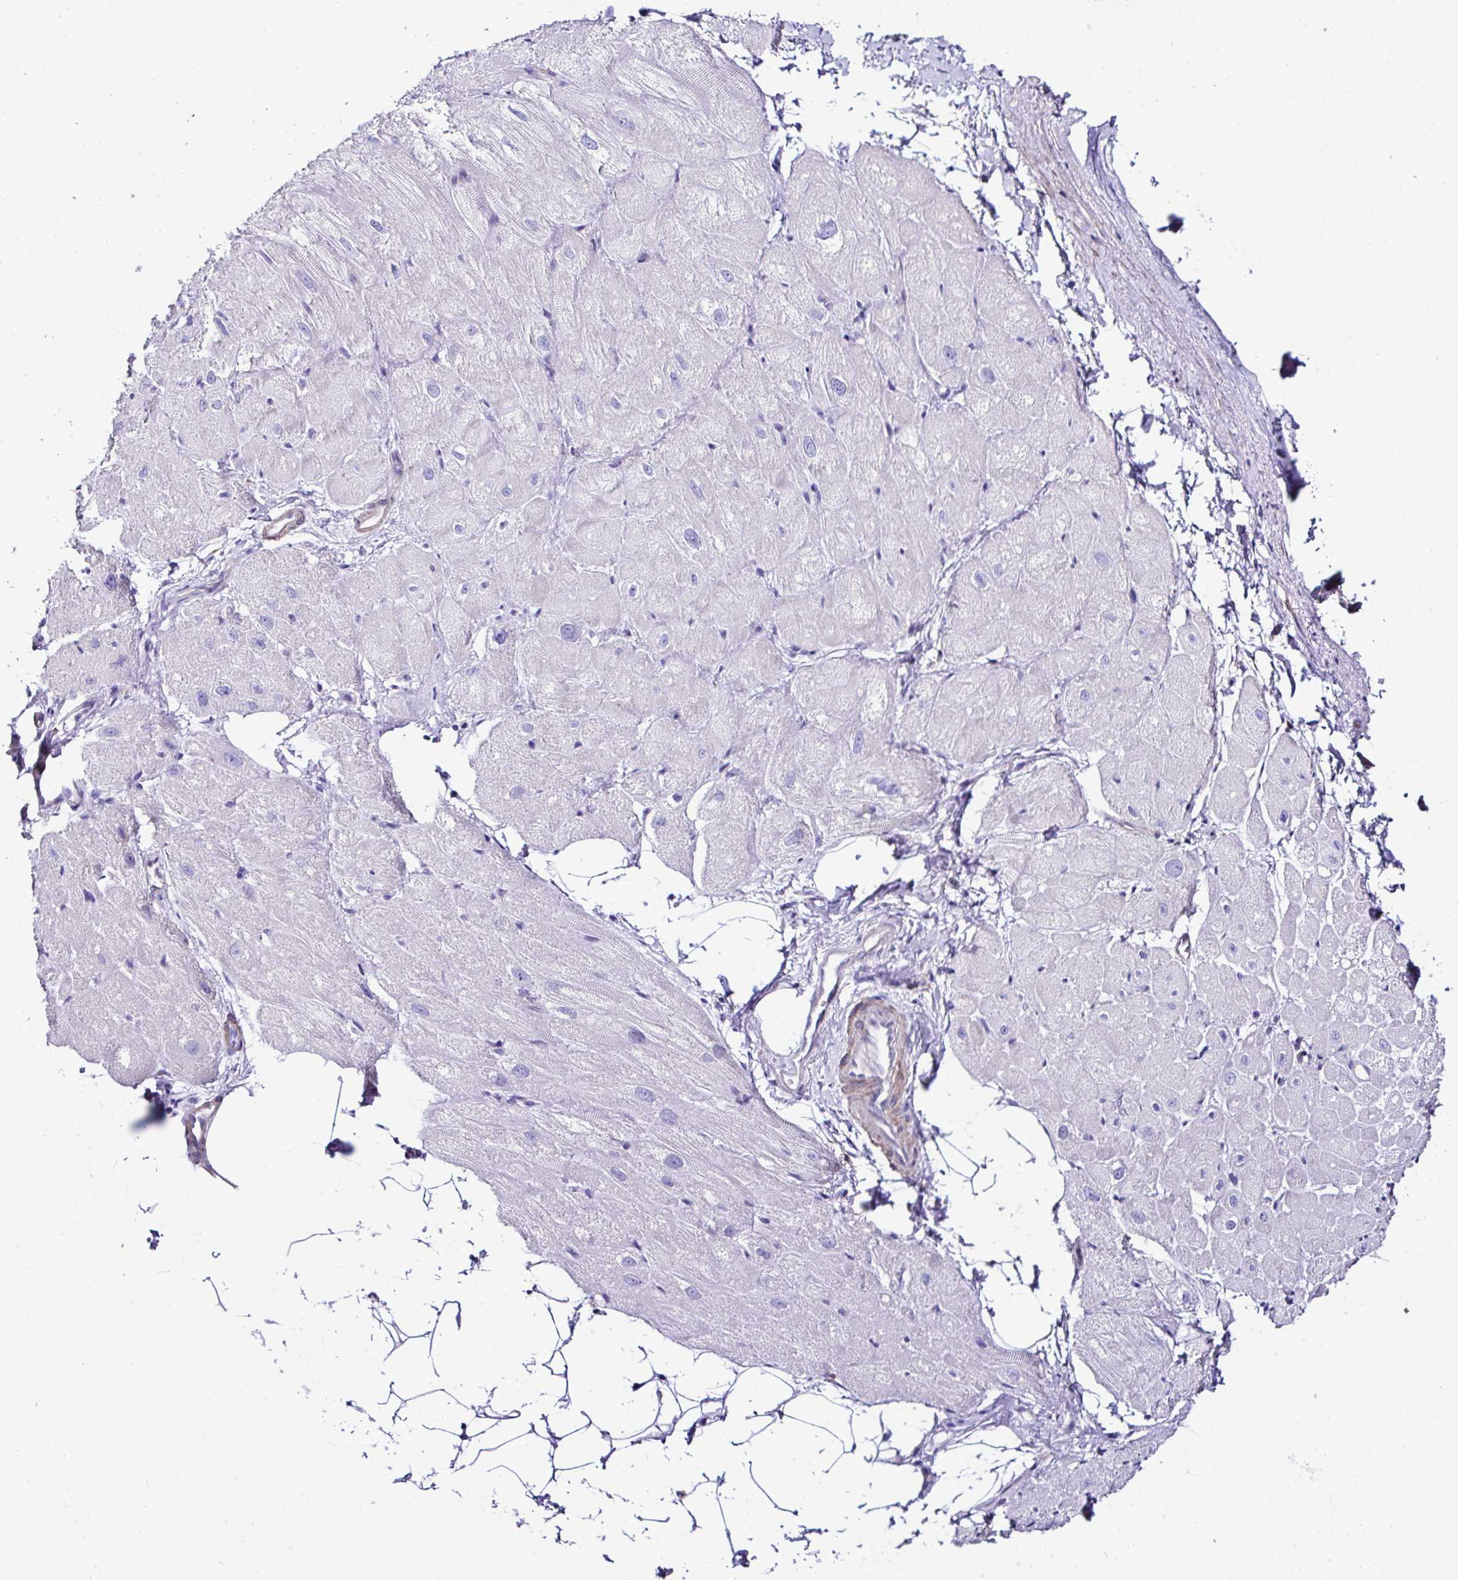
{"staining": {"intensity": "negative", "quantity": "none", "location": "none"}, "tissue": "heart muscle", "cell_type": "Cardiomyocytes", "image_type": "normal", "snomed": [{"axis": "morphology", "description": "Normal tissue, NOS"}, {"axis": "topography", "description": "Heart"}], "caption": "DAB immunohistochemical staining of normal human heart muscle shows no significant expression in cardiomyocytes.", "gene": "OR4P4", "patient": {"sex": "male", "age": 62}}